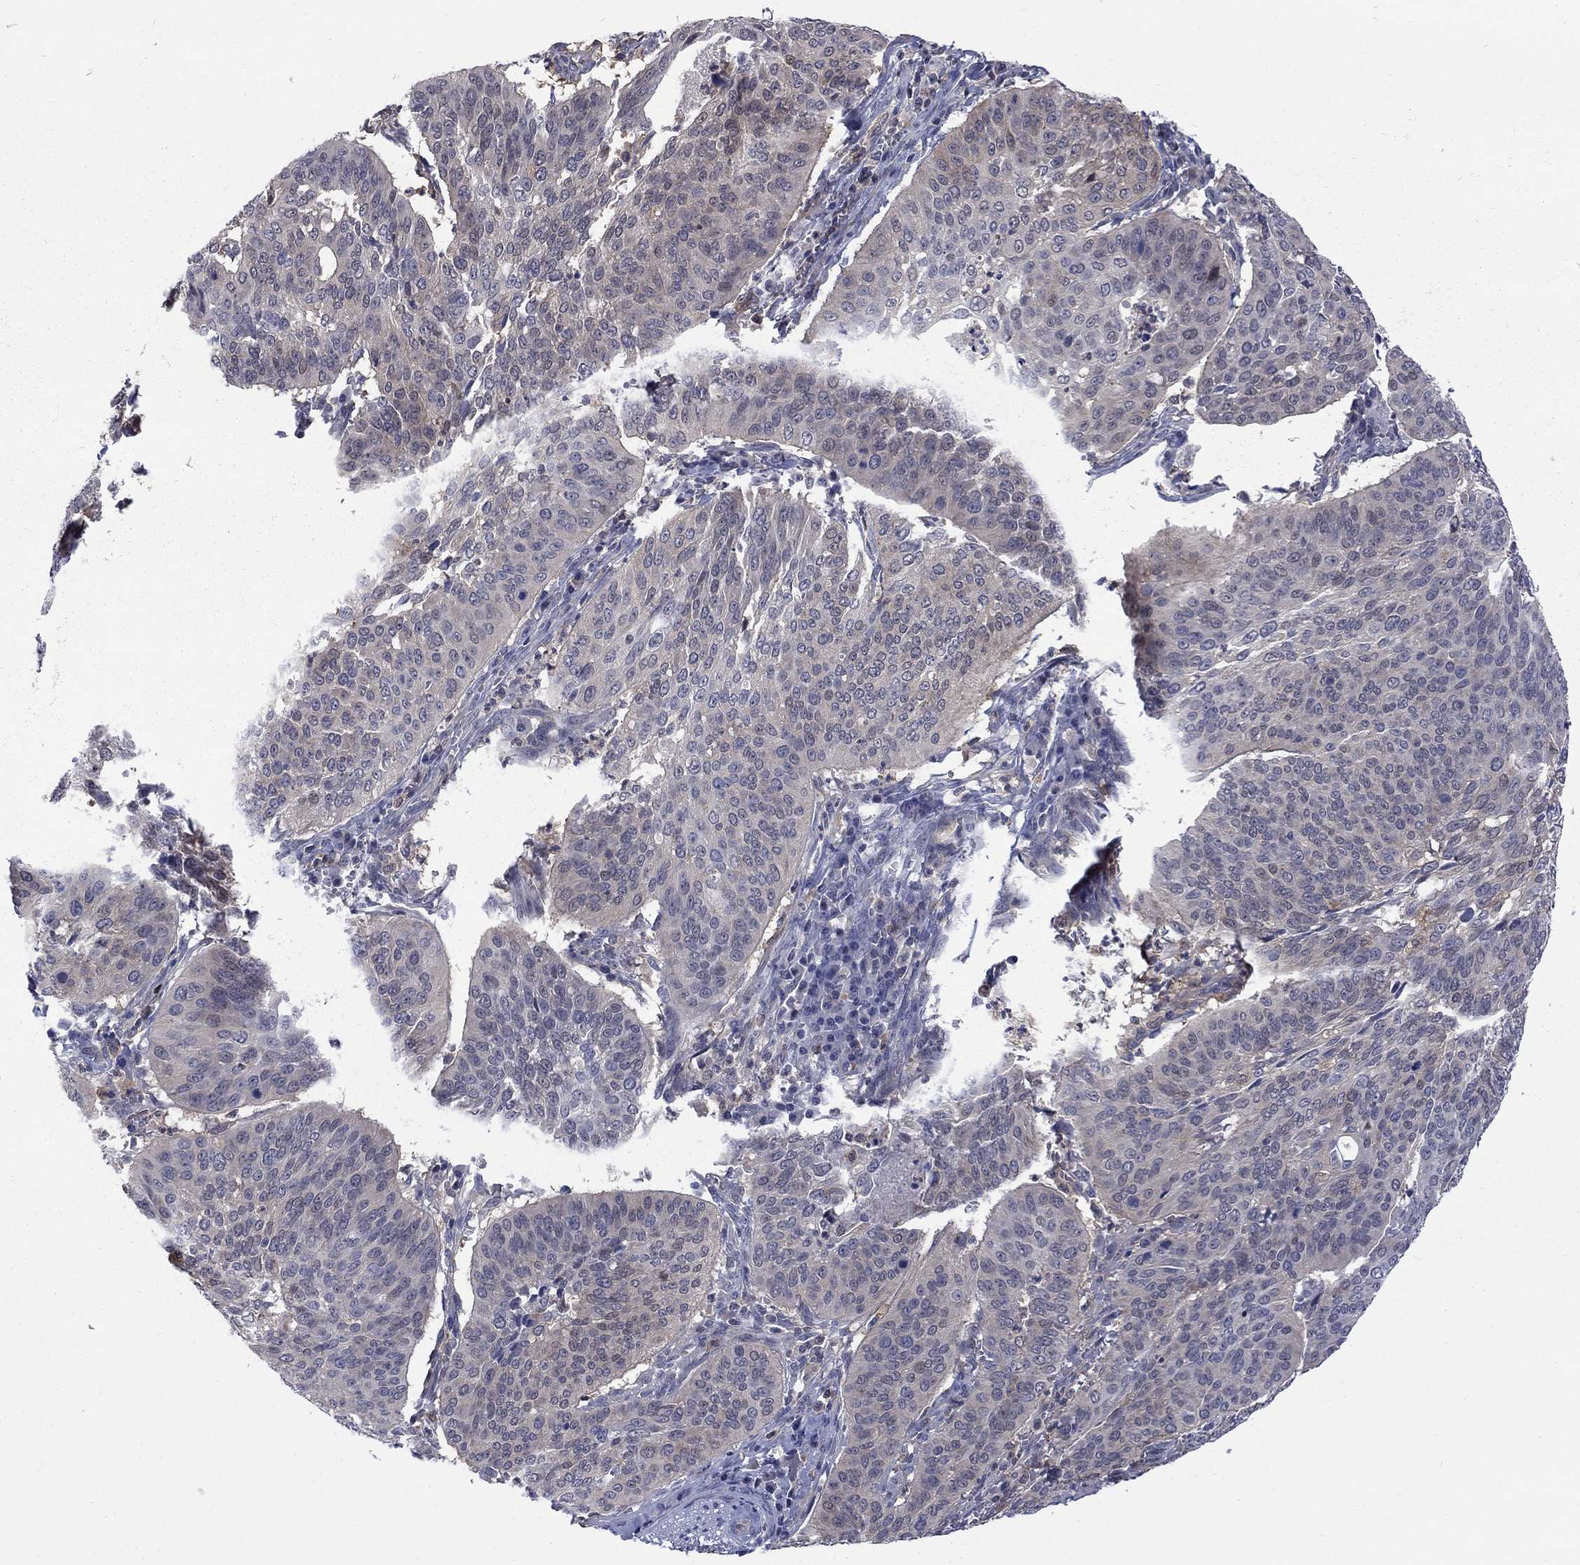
{"staining": {"intensity": "negative", "quantity": "none", "location": "none"}, "tissue": "cervical cancer", "cell_type": "Tumor cells", "image_type": "cancer", "snomed": [{"axis": "morphology", "description": "Normal tissue, NOS"}, {"axis": "morphology", "description": "Squamous cell carcinoma, NOS"}, {"axis": "topography", "description": "Cervix"}], "caption": "DAB (3,3'-diaminobenzidine) immunohistochemical staining of human cervical cancer demonstrates no significant expression in tumor cells.", "gene": "HKDC1", "patient": {"sex": "female", "age": 39}}